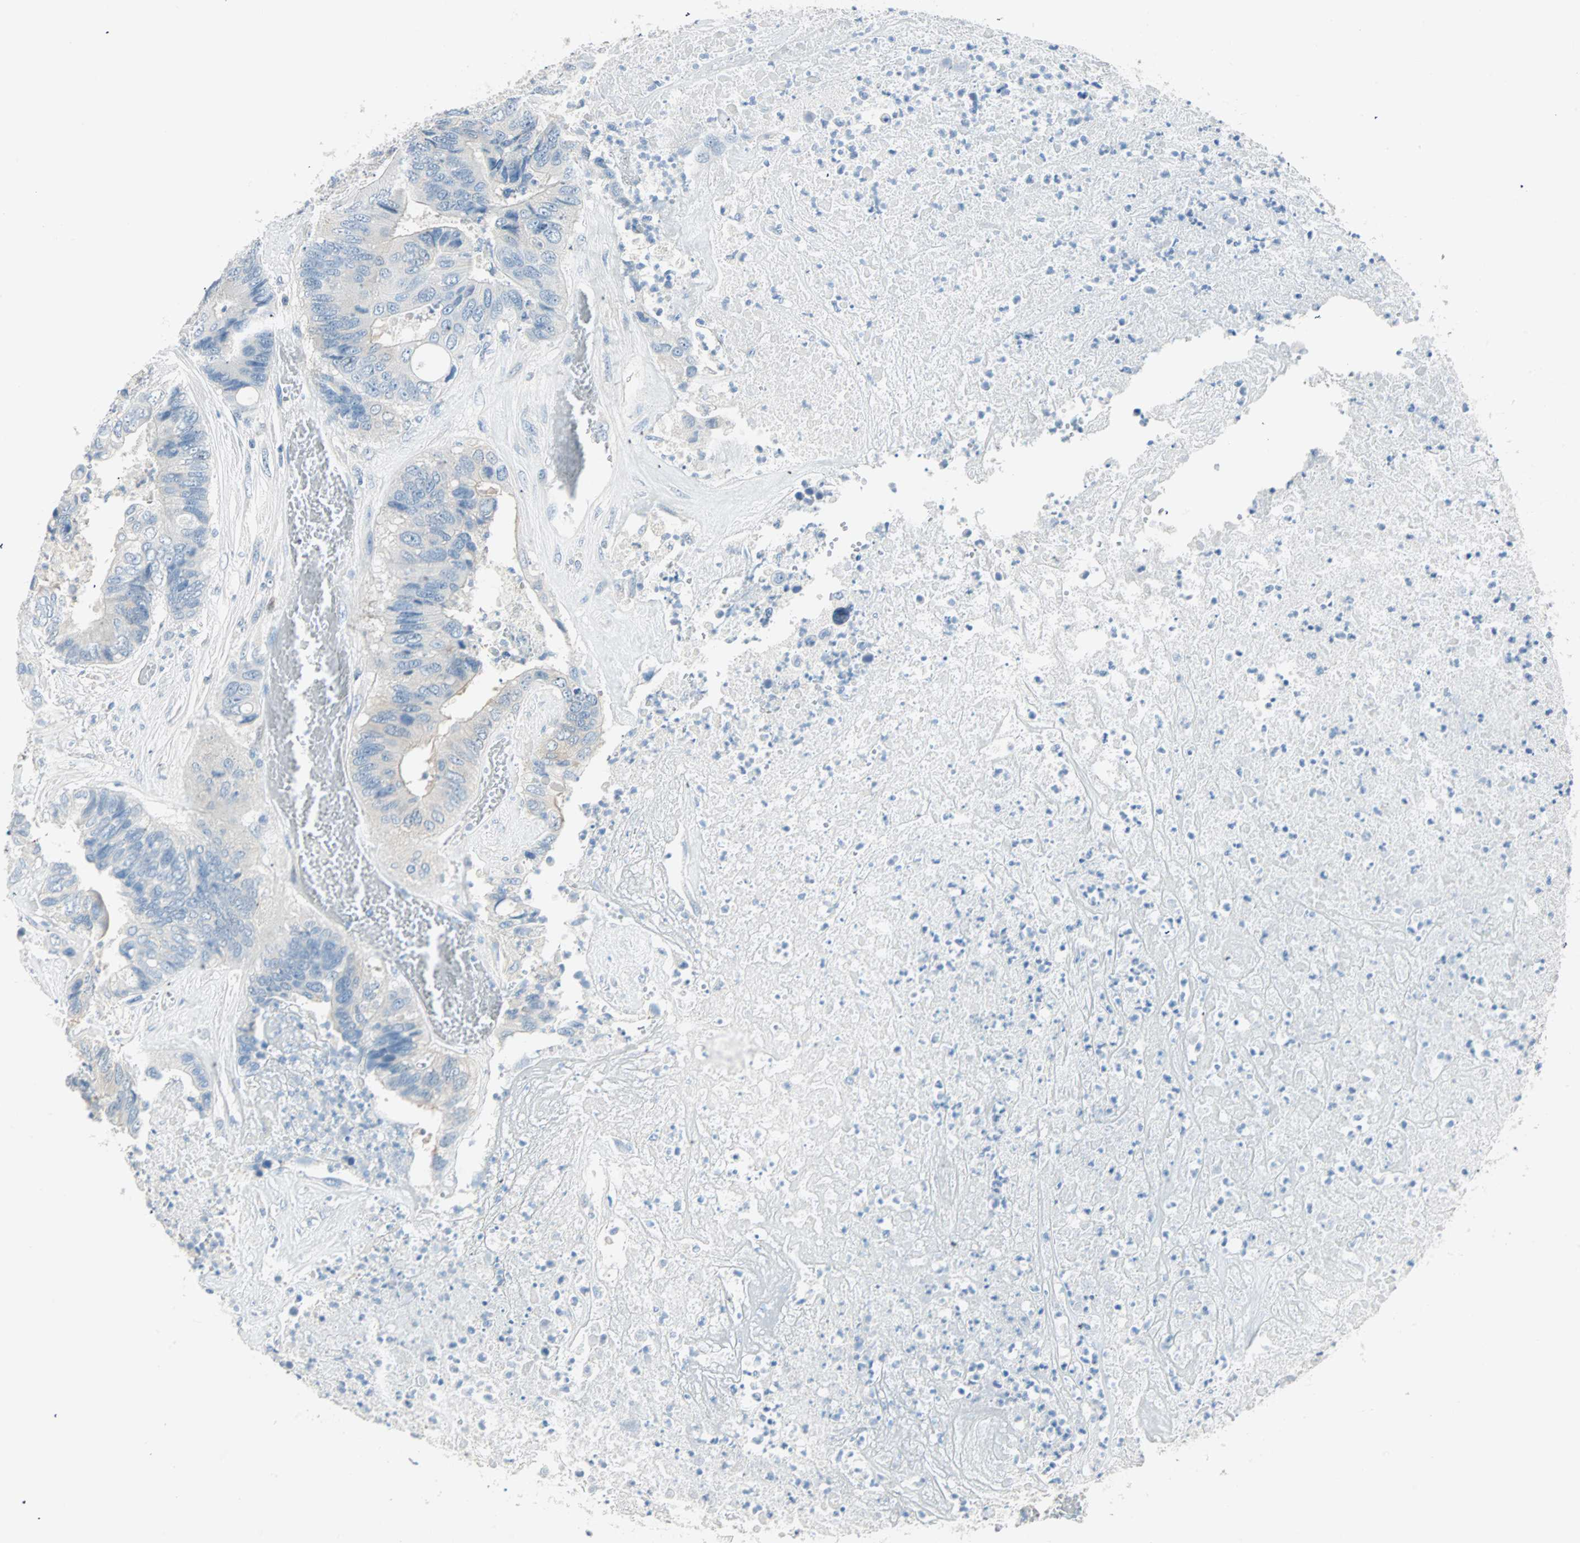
{"staining": {"intensity": "negative", "quantity": "none", "location": "none"}, "tissue": "colorectal cancer", "cell_type": "Tumor cells", "image_type": "cancer", "snomed": [{"axis": "morphology", "description": "Adenocarcinoma, NOS"}, {"axis": "topography", "description": "Rectum"}], "caption": "The image displays no staining of tumor cells in colorectal cancer (adenocarcinoma).", "gene": "ATF6", "patient": {"sex": "male", "age": 55}}